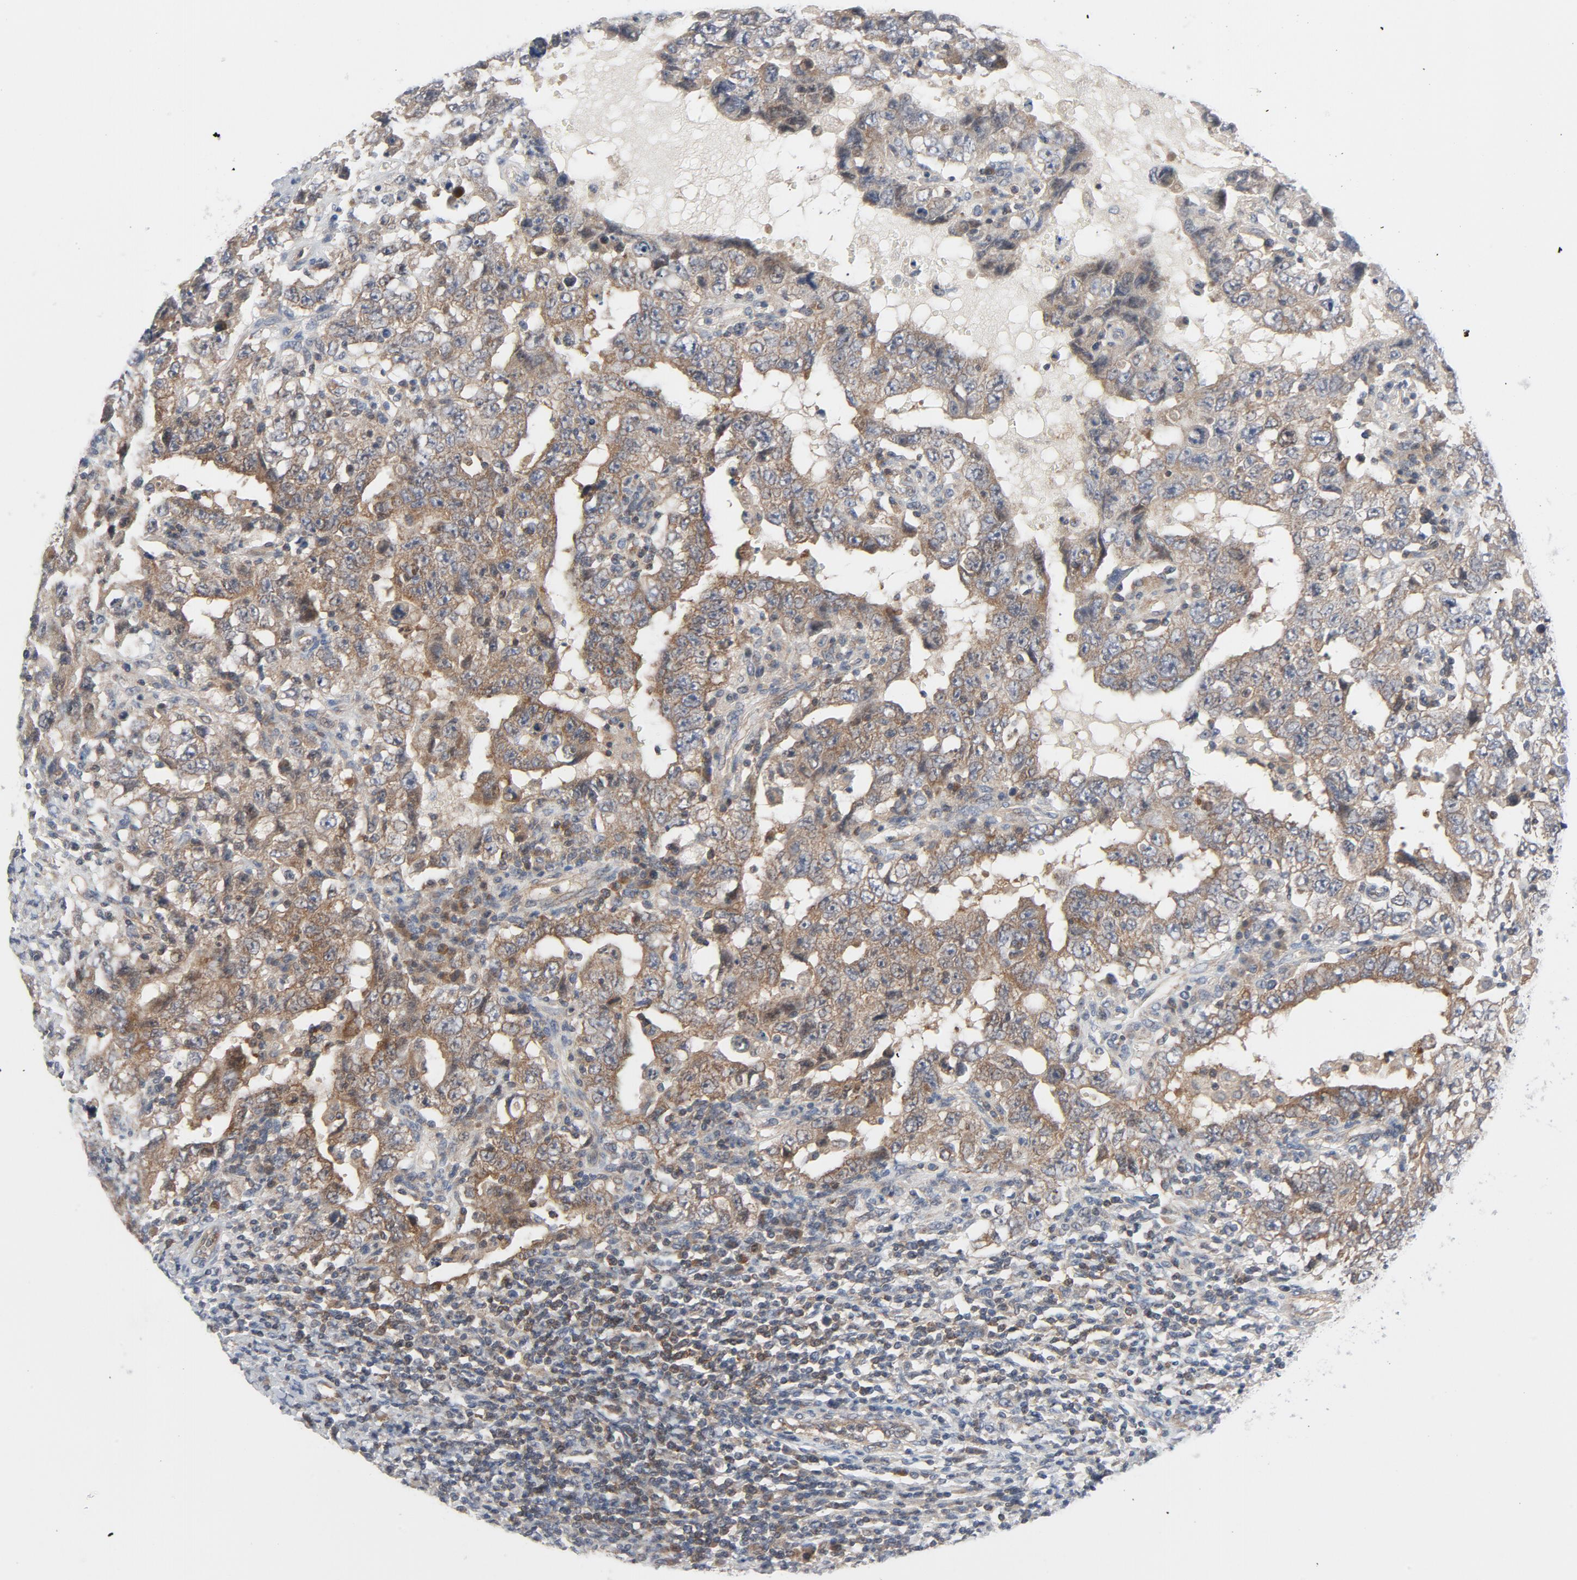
{"staining": {"intensity": "moderate", "quantity": ">75%", "location": "cytoplasmic/membranous"}, "tissue": "testis cancer", "cell_type": "Tumor cells", "image_type": "cancer", "snomed": [{"axis": "morphology", "description": "Carcinoma, Embryonal, NOS"}, {"axis": "topography", "description": "Testis"}], "caption": "Tumor cells exhibit medium levels of moderate cytoplasmic/membranous positivity in approximately >75% of cells in embryonal carcinoma (testis).", "gene": "TSG101", "patient": {"sex": "male", "age": 26}}